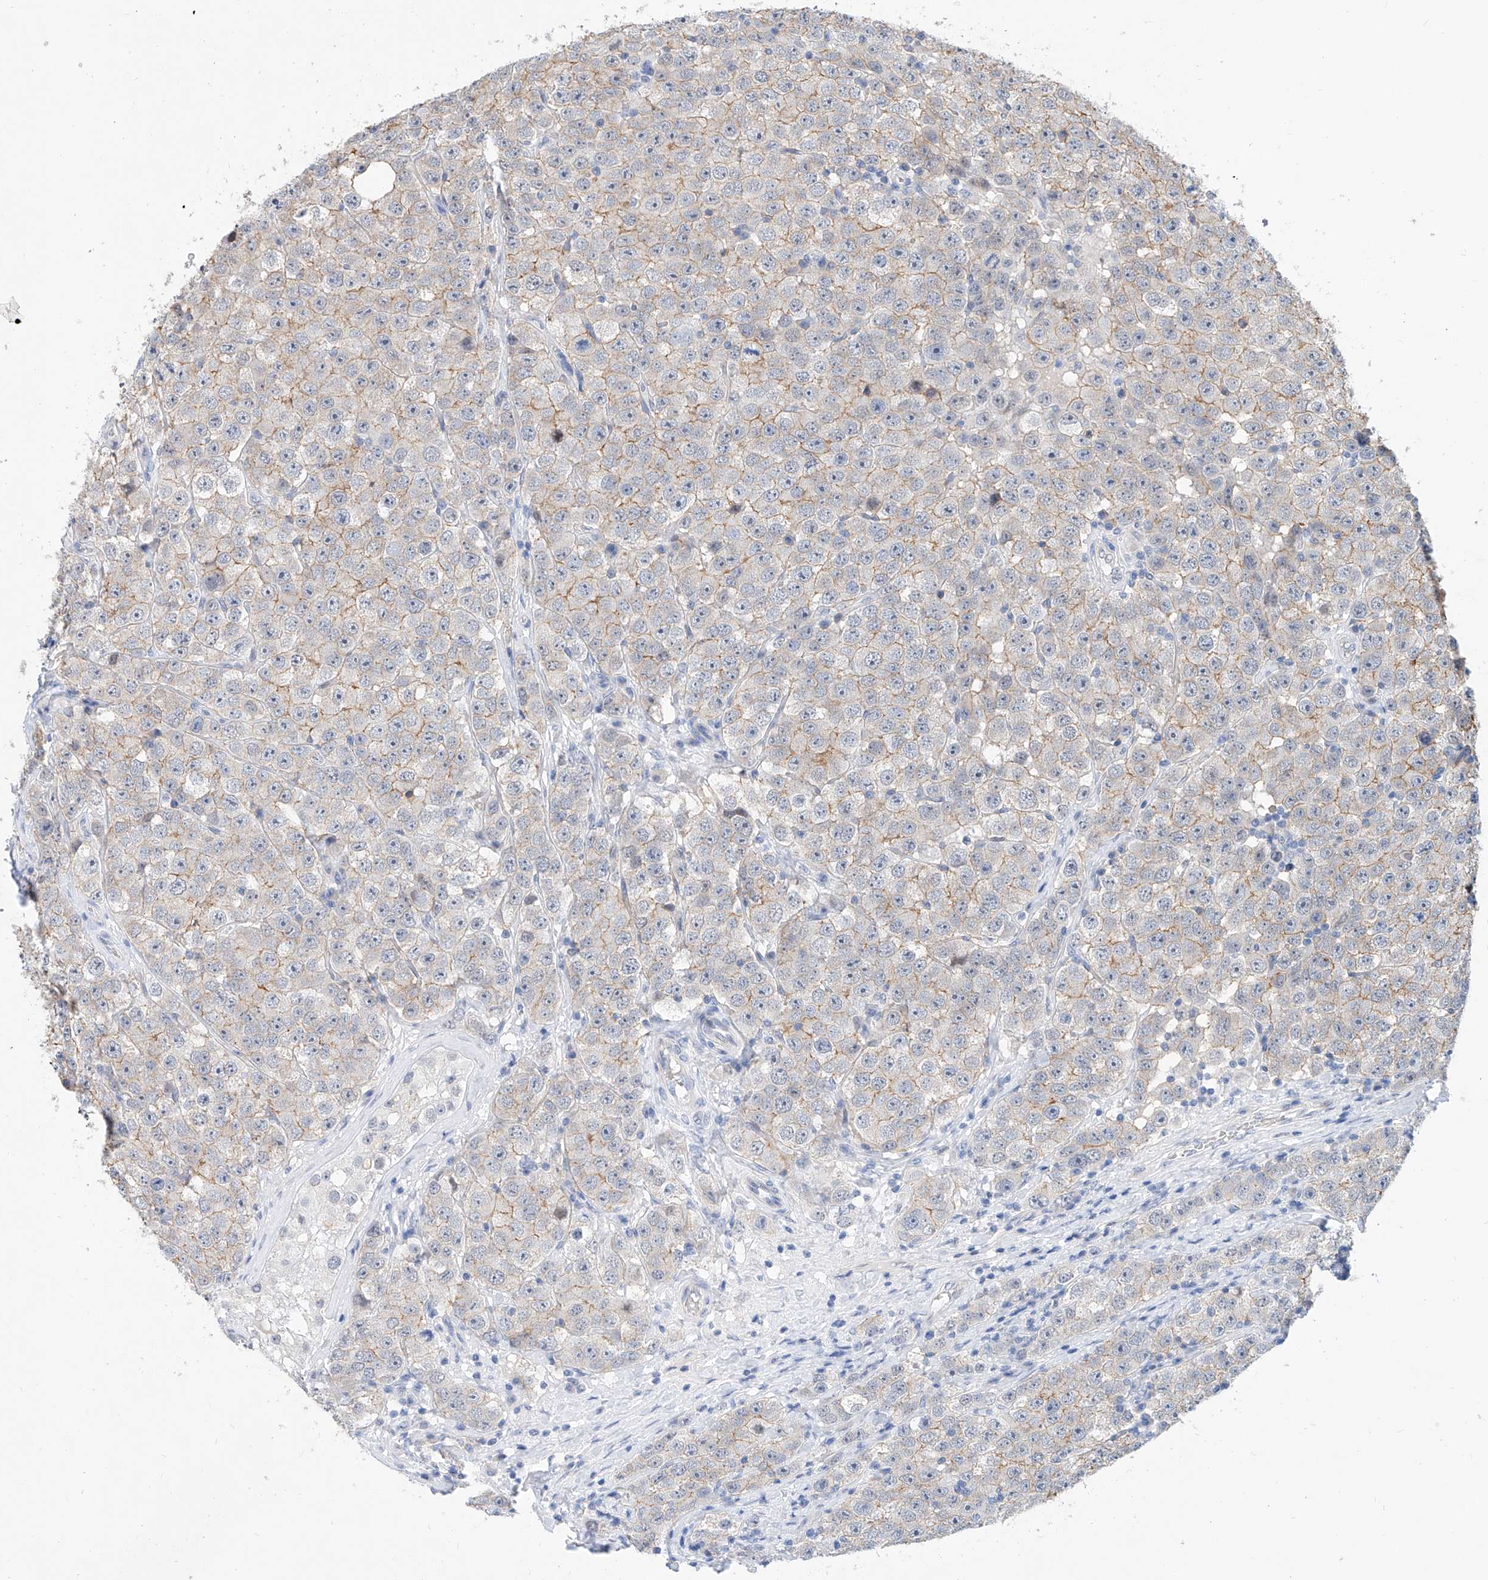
{"staining": {"intensity": "moderate", "quantity": "25%-75%", "location": "cytoplasmic/membranous"}, "tissue": "testis cancer", "cell_type": "Tumor cells", "image_type": "cancer", "snomed": [{"axis": "morphology", "description": "Seminoma, NOS"}, {"axis": "topography", "description": "Testis"}], "caption": "Tumor cells demonstrate moderate cytoplasmic/membranous expression in approximately 25%-75% of cells in seminoma (testis).", "gene": "BPTF", "patient": {"sex": "male", "age": 28}}